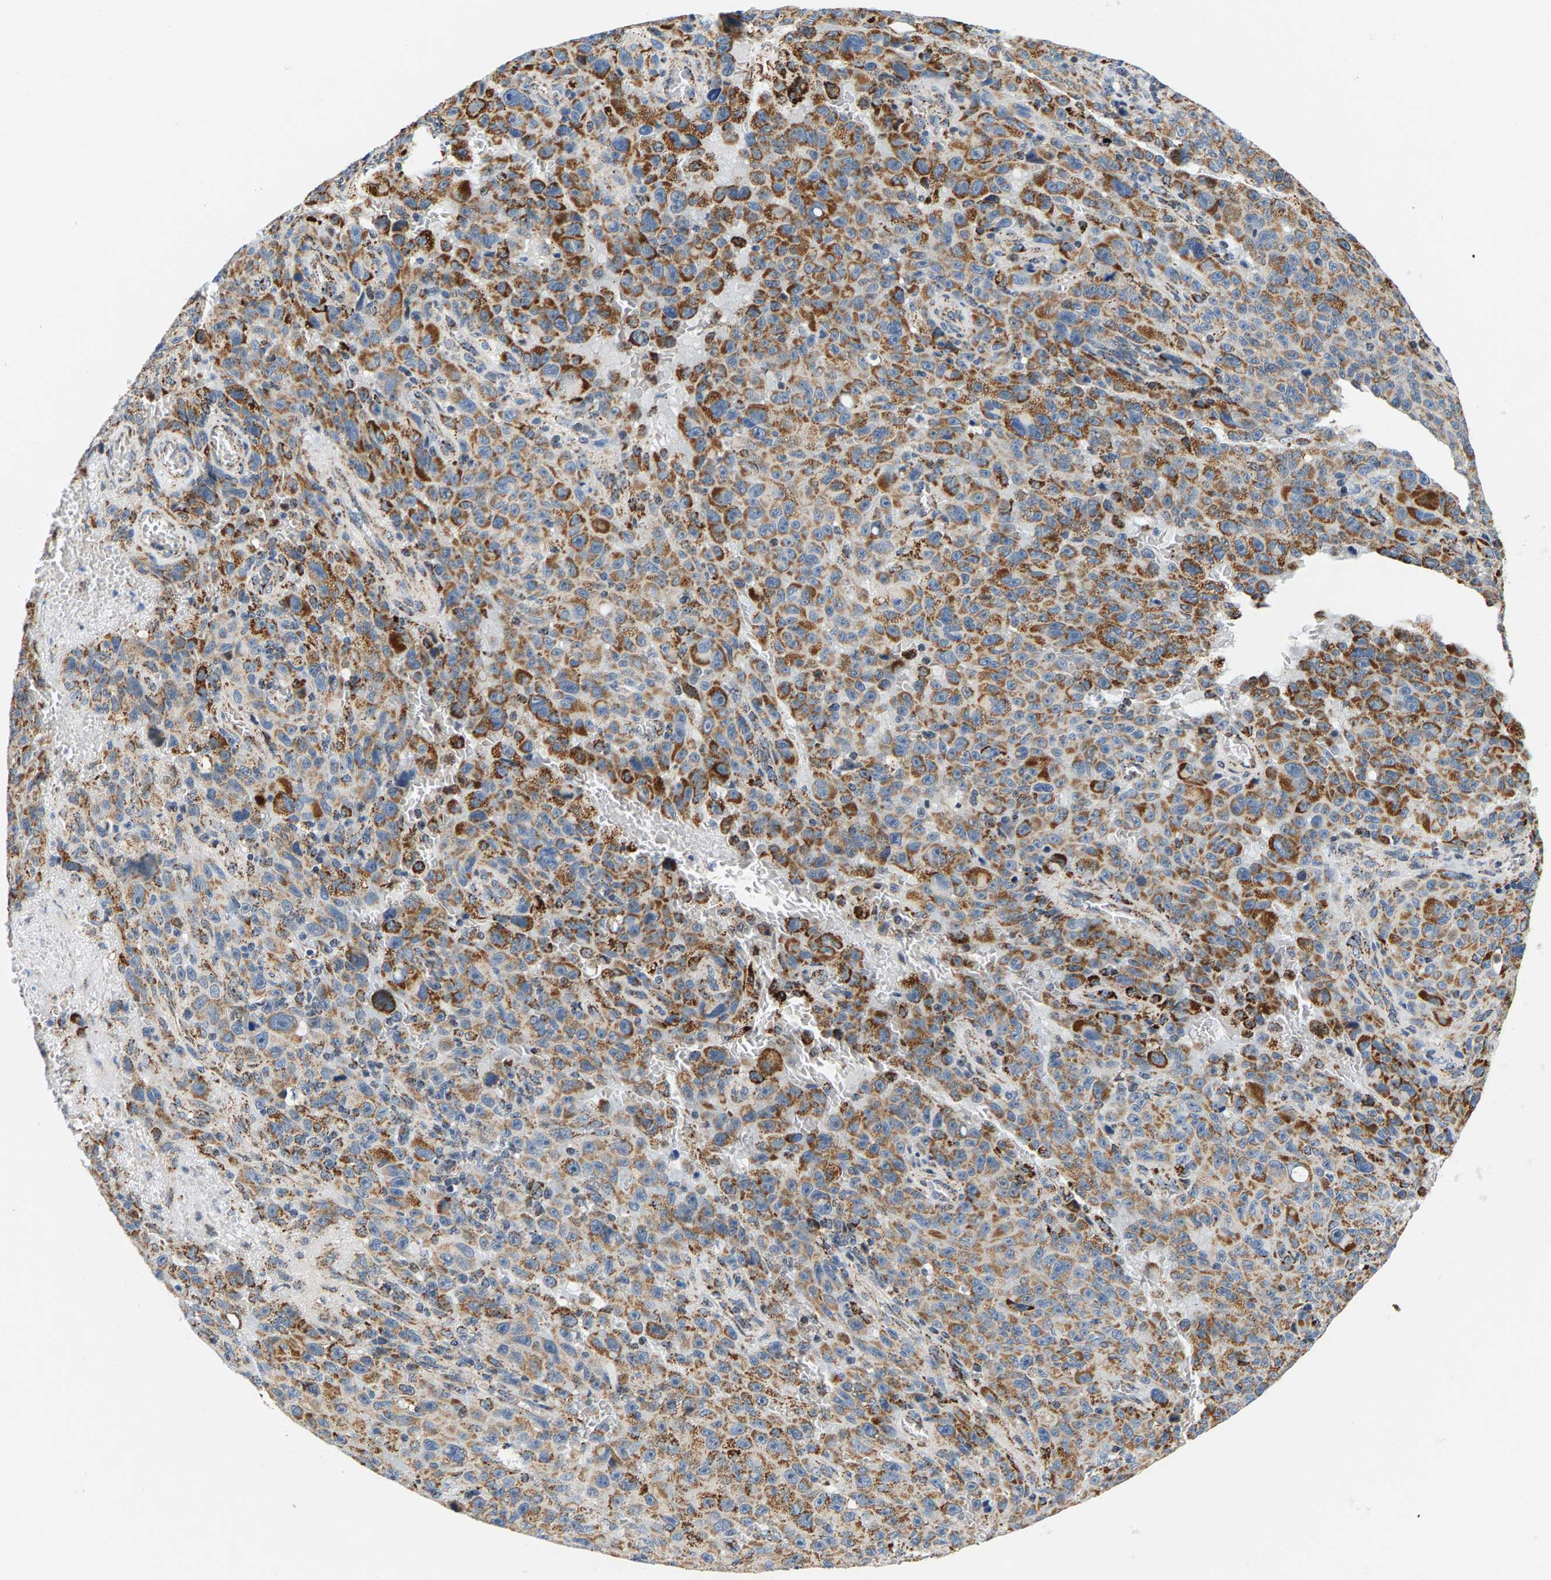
{"staining": {"intensity": "moderate", "quantity": ">75%", "location": "cytoplasmic/membranous"}, "tissue": "melanoma", "cell_type": "Tumor cells", "image_type": "cancer", "snomed": [{"axis": "morphology", "description": "Malignant melanoma, NOS"}, {"axis": "topography", "description": "Skin"}], "caption": "Malignant melanoma was stained to show a protein in brown. There is medium levels of moderate cytoplasmic/membranous positivity in approximately >75% of tumor cells.", "gene": "PDE1A", "patient": {"sex": "female", "age": 82}}